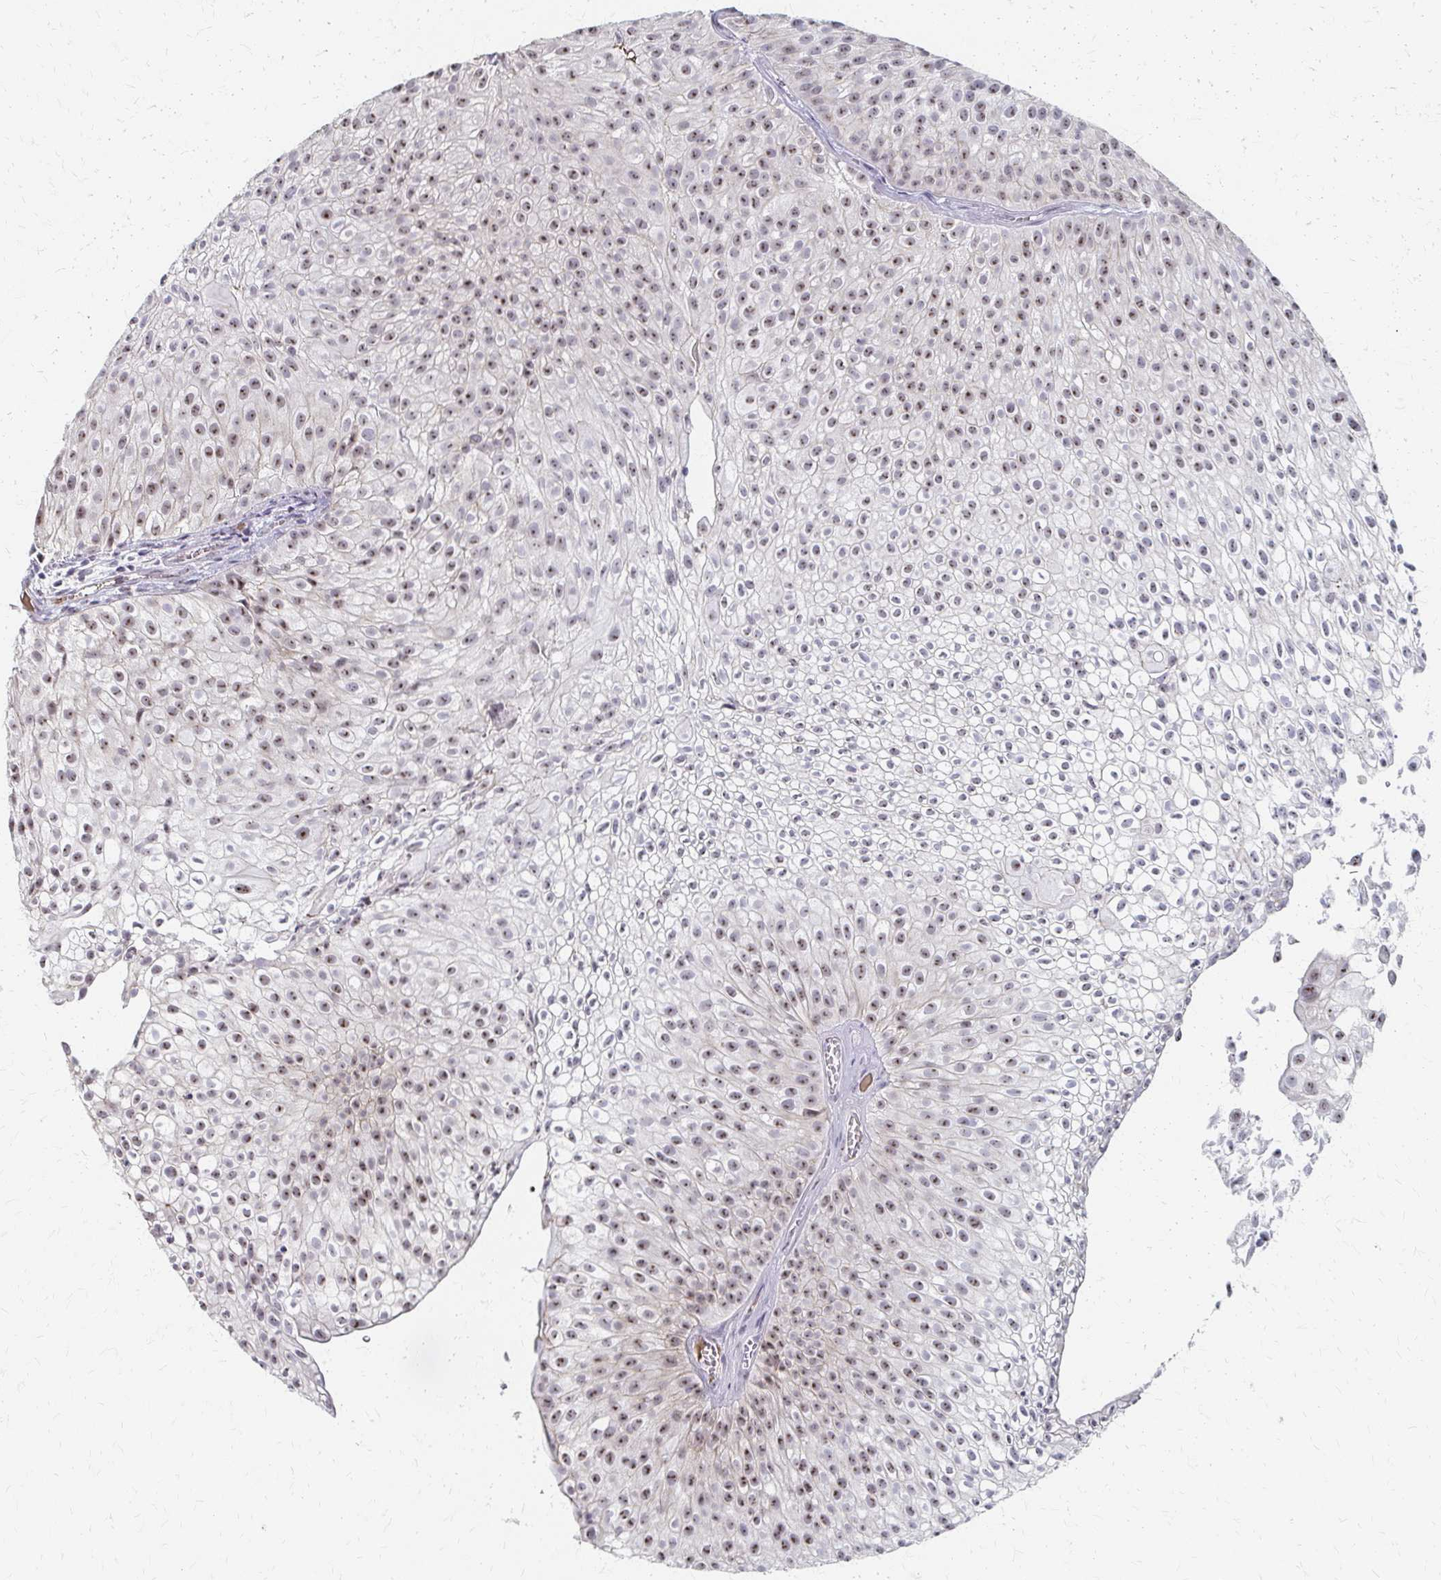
{"staining": {"intensity": "moderate", "quantity": ">75%", "location": "nuclear"}, "tissue": "urothelial cancer", "cell_type": "Tumor cells", "image_type": "cancer", "snomed": [{"axis": "morphology", "description": "Urothelial carcinoma, Low grade"}, {"axis": "topography", "description": "Urinary bladder"}], "caption": "Urothelial cancer stained with immunohistochemistry (IHC) shows moderate nuclear staining in about >75% of tumor cells.", "gene": "PES1", "patient": {"sex": "male", "age": 70}}